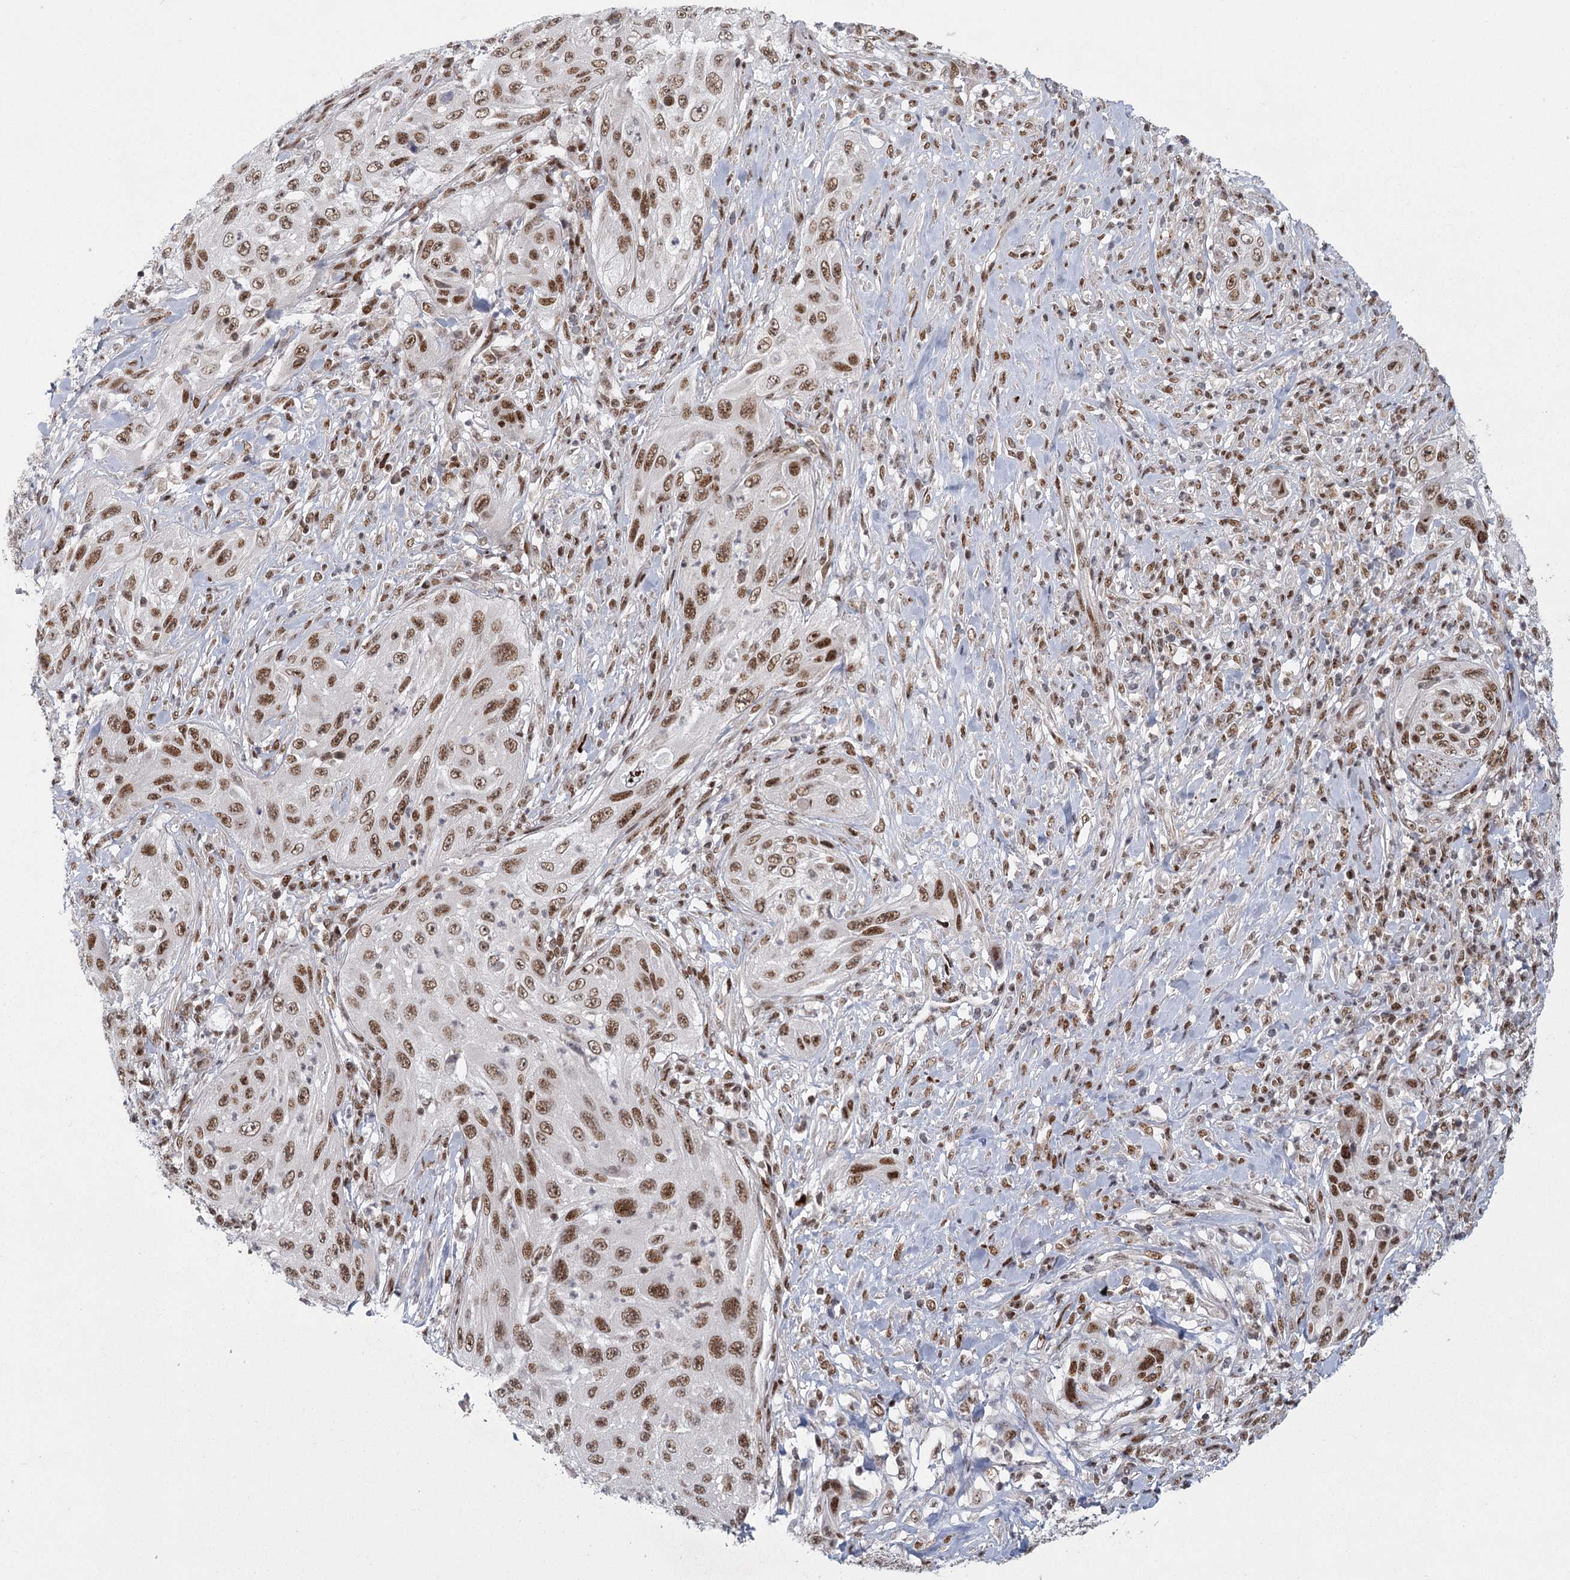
{"staining": {"intensity": "strong", "quantity": ">75%", "location": "nuclear"}, "tissue": "cervical cancer", "cell_type": "Tumor cells", "image_type": "cancer", "snomed": [{"axis": "morphology", "description": "Squamous cell carcinoma, NOS"}, {"axis": "topography", "description": "Cervix"}], "caption": "This image displays immunohistochemistry staining of cervical cancer, with high strong nuclear positivity in approximately >75% of tumor cells.", "gene": "CIB4", "patient": {"sex": "female", "age": 42}}